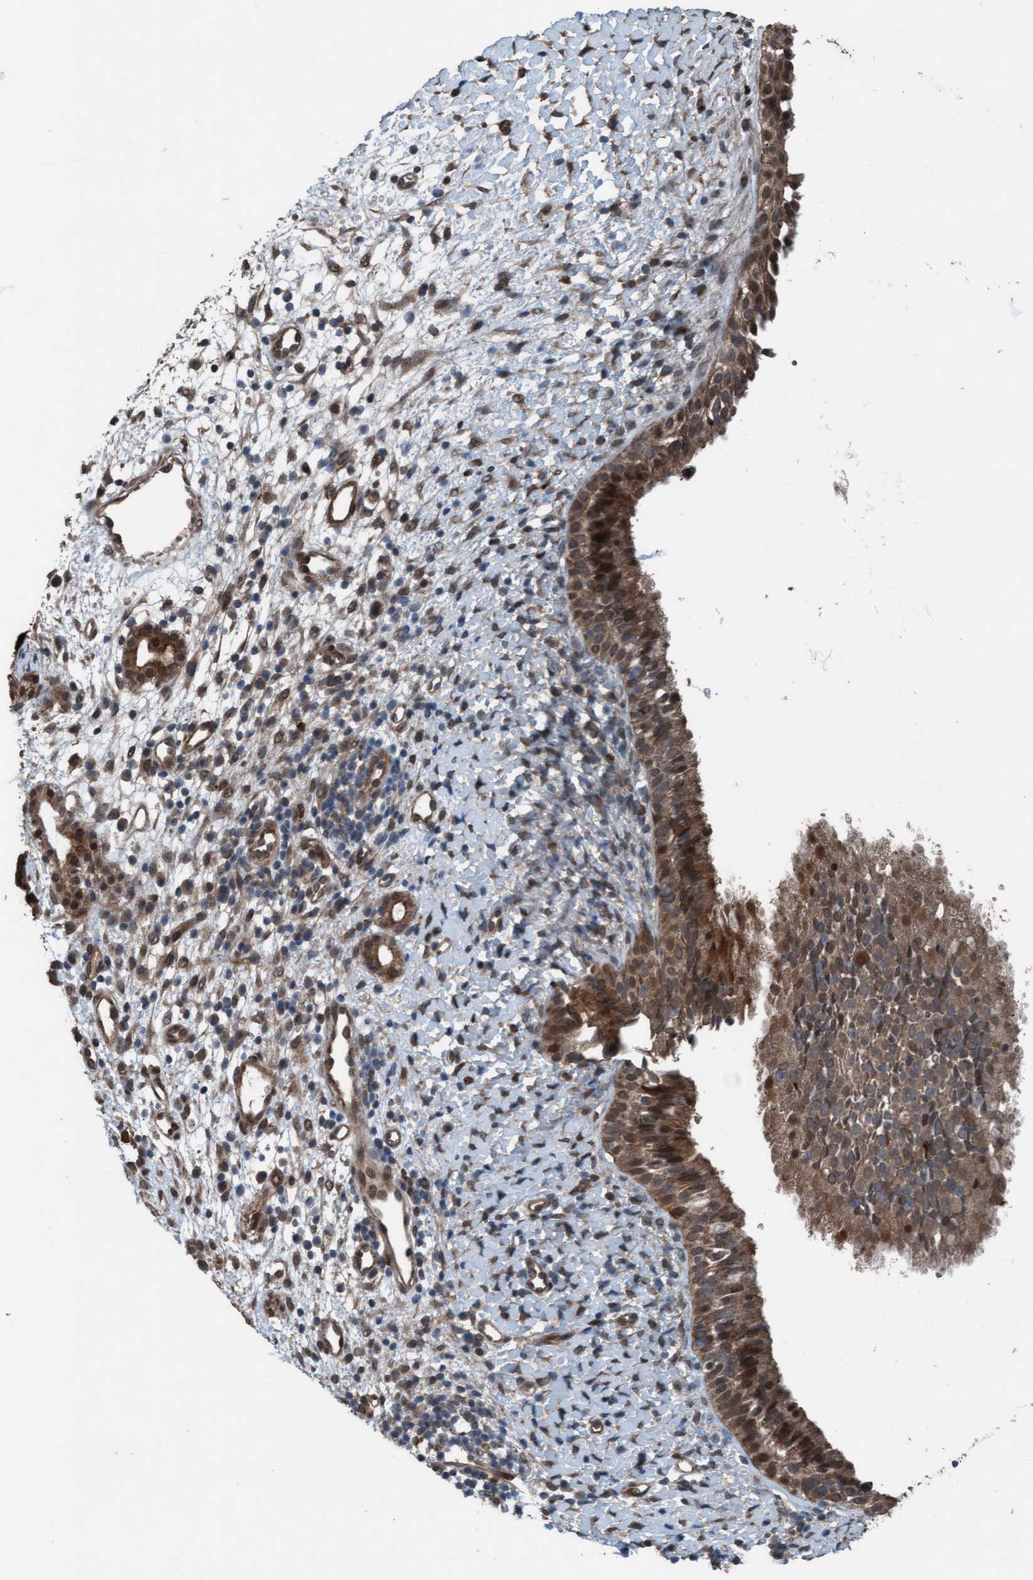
{"staining": {"intensity": "strong", "quantity": ">75%", "location": "cytoplasmic/membranous"}, "tissue": "nasopharynx", "cell_type": "Respiratory epithelial cells", "image_type": "normal", "snomed": [{"axis": "morphology", "description": "Normal tissue, NOS"}, {"axis": "topography", "description": "Nasopharynx"}], "caption": "Approximately >75% of respiratory epithelial cells in benign human nasopharynx display strong cytoplasmic/membranous protein expression as visualized by brown immunohistochemical staining.", "gene": "PLXNB2", "patient": {"sex": "male", "age": 22}}